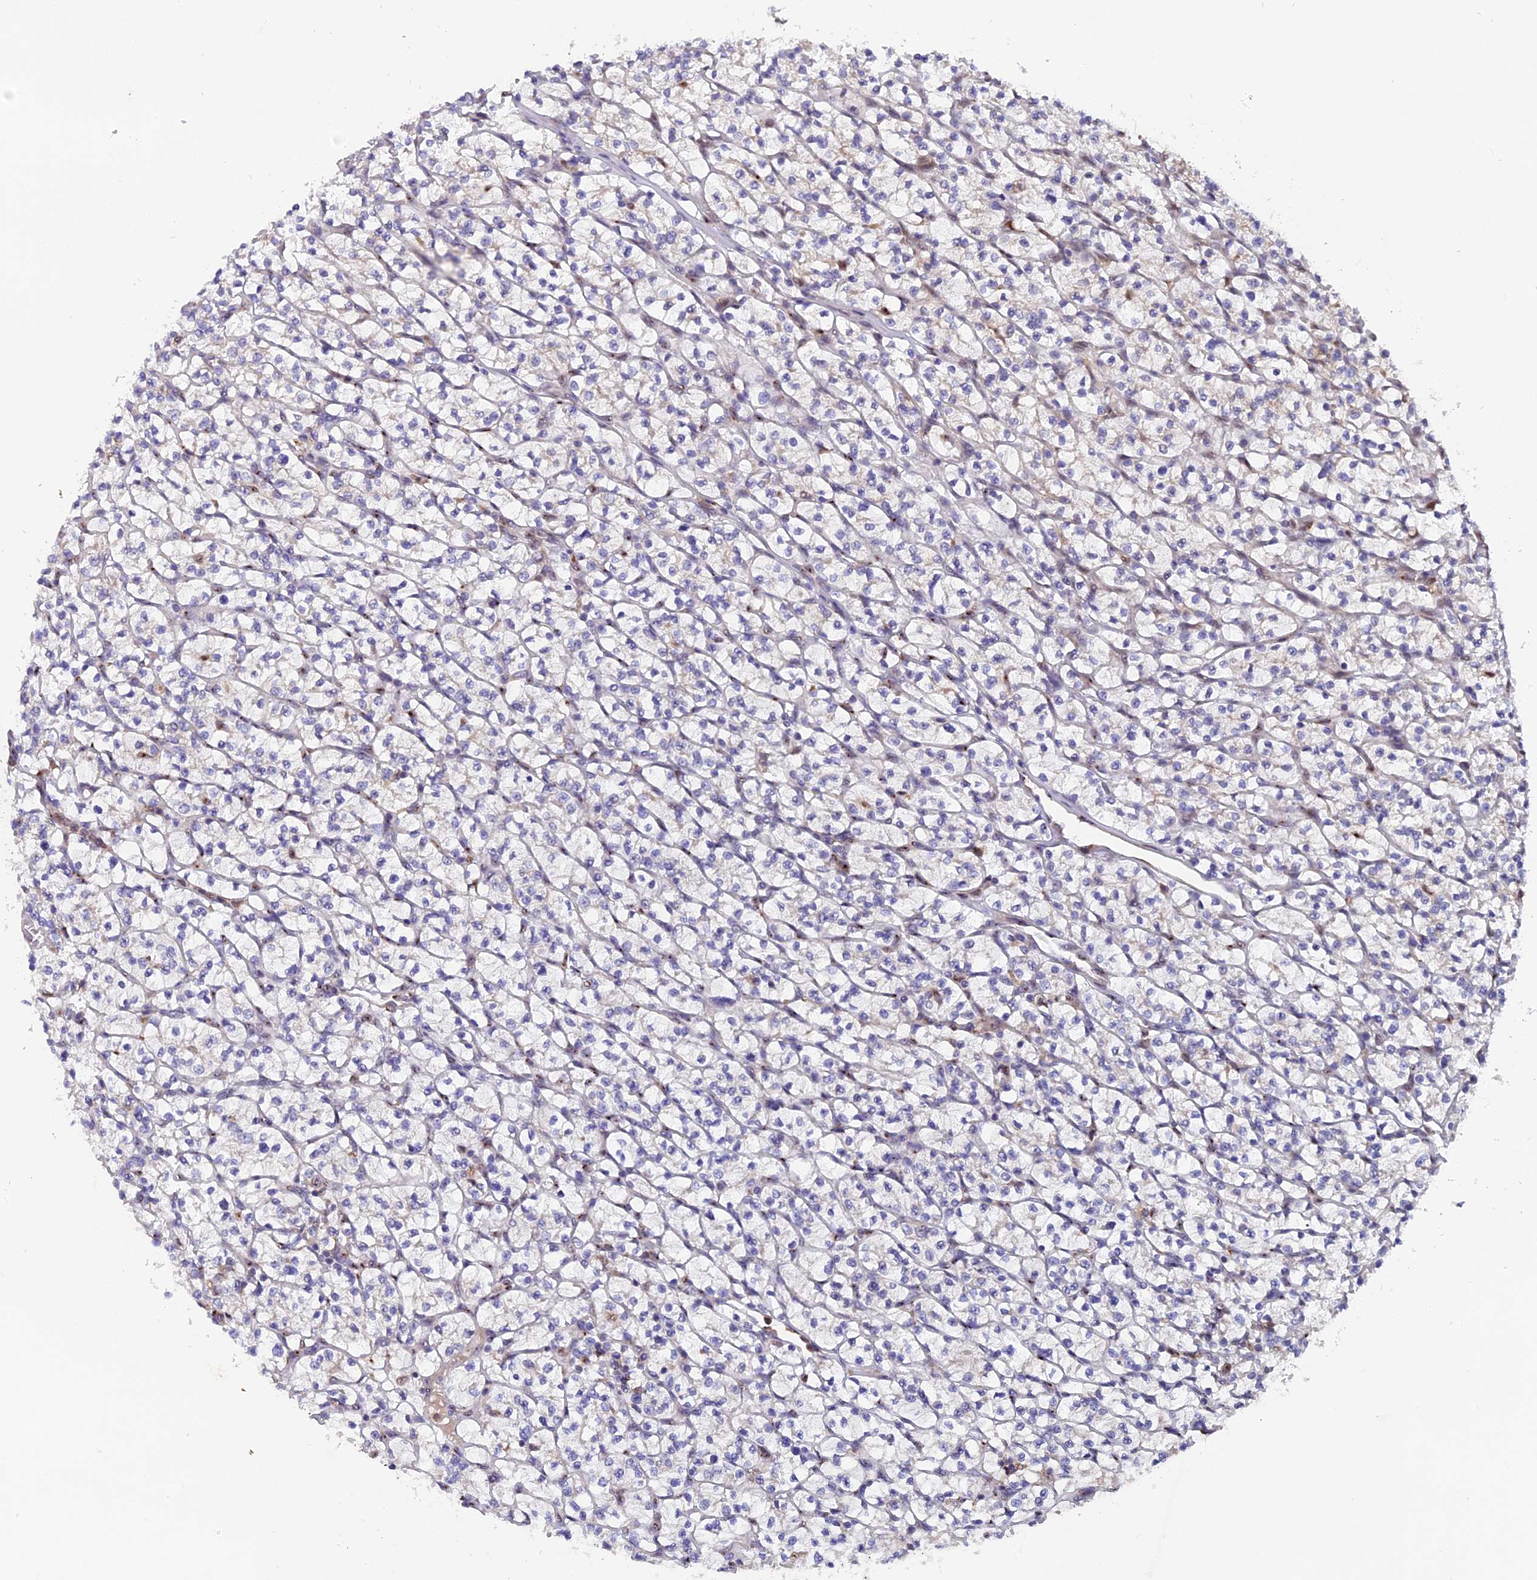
{"staining": {"intensity": "negative", "quantity": "none", "location": "none"}, "tissue": "renal cancer", "cell_type": "Tumor cells", "image_type": "cancer", "snomed": [{"axis": "morphology", "description": "Adenocarcinoma, NOS"}, {"axis": "topography", "description": "Kidney"}], "caption": "High magnification brightfield microscopy of renal cancer (adenocarcinoma) stained with DAB (brown) and counterstained with hematoxylin (blue): tumor cells show no significant expression. (DAB (3,3'-diaminobenzidine) immunohistochemistry visualized using brightfield microscopy, high magnification).", "gene": "FAM118B", "patient": {"sex": "female", "age": 64}}